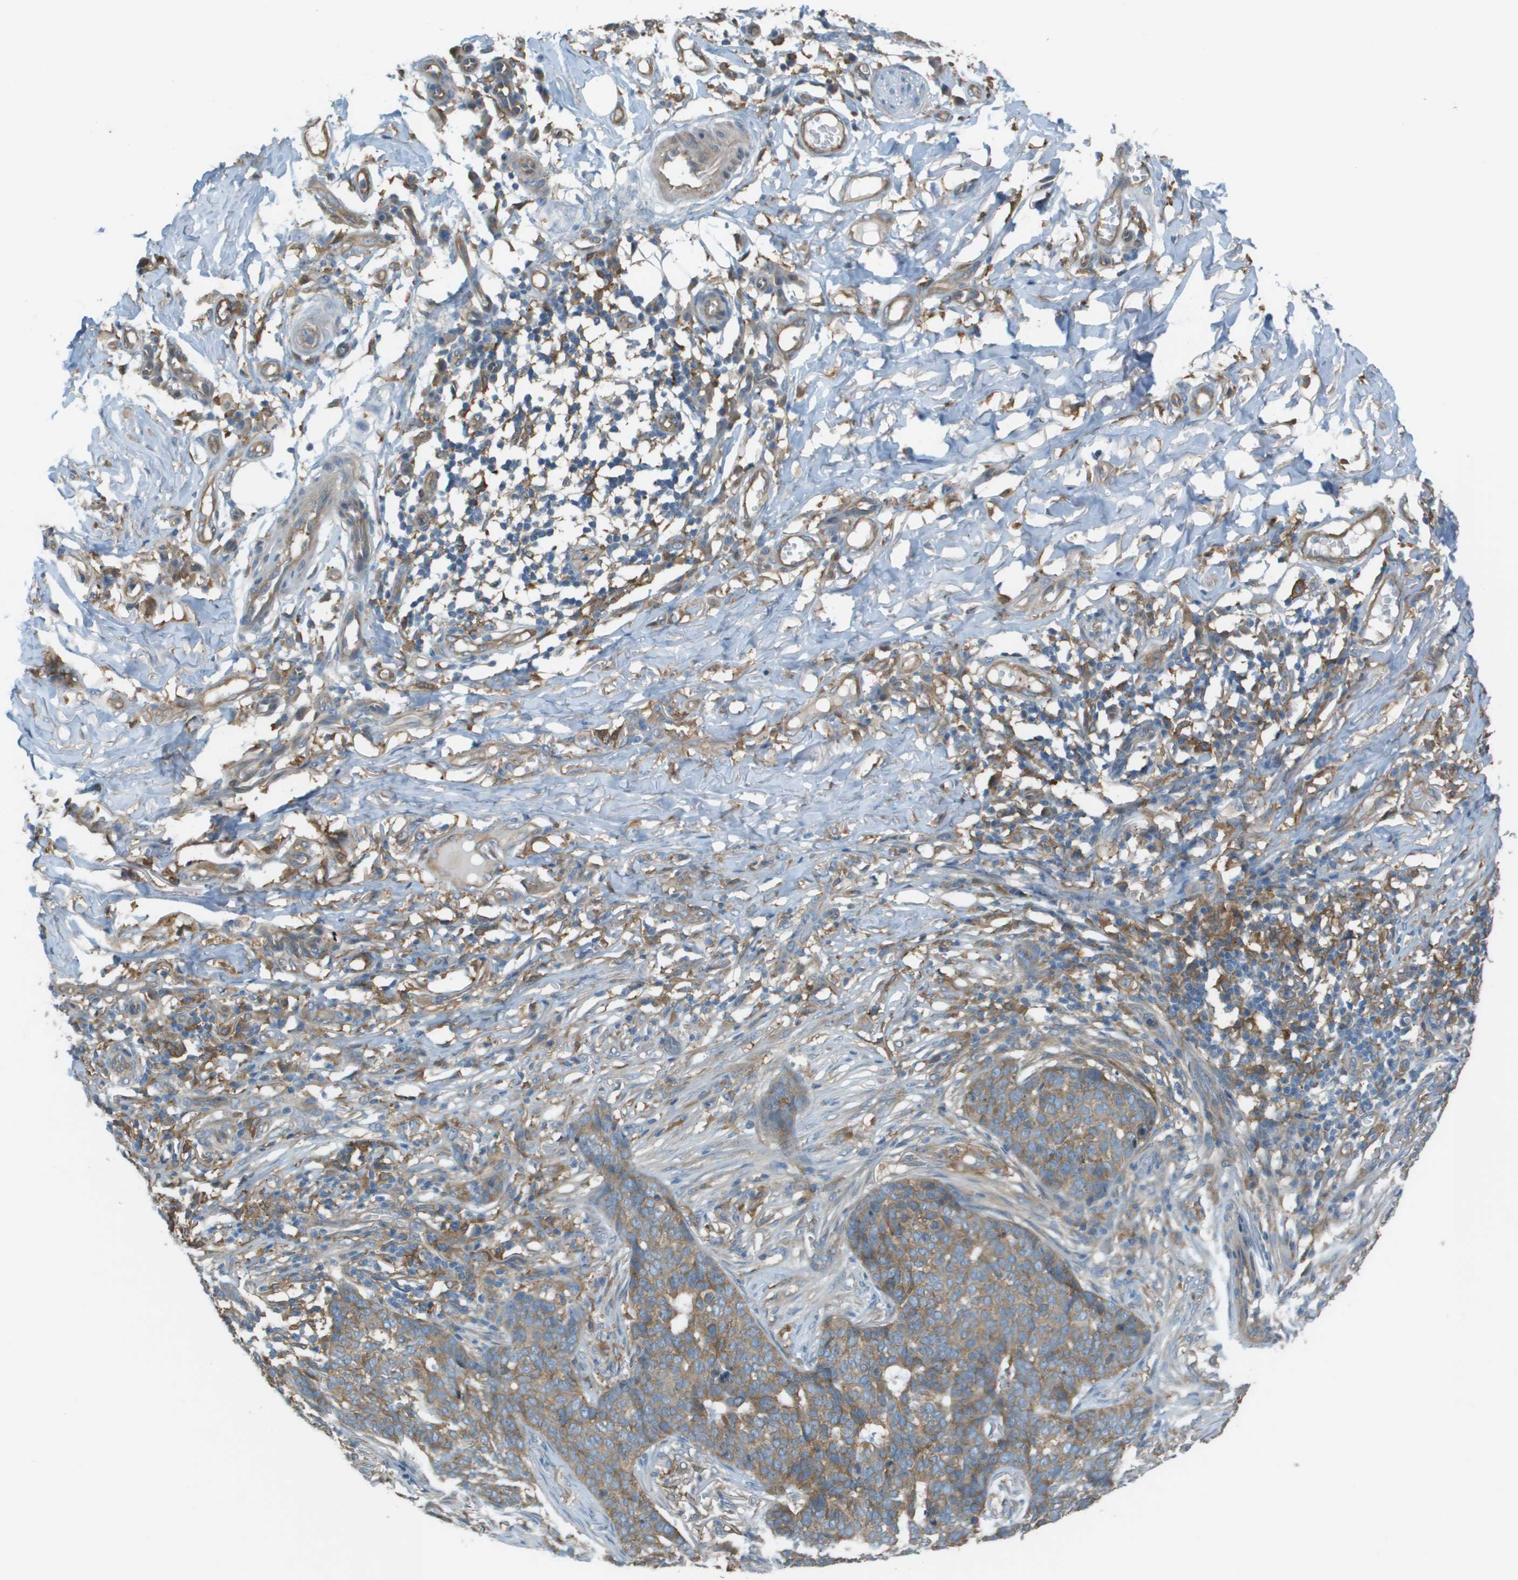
{"staining": {"intensity": "weak", "quantity": ">75%", "location": "cytoplasmic/membranous"}, "tissue": "skin cancer", "cell_type": "Tumor cells", "image_type": "cancer", "snomed": [{"axis": "morphology", "description": "Basal cell carcinoma"}, {"axis": "topography", "description": "Skin"}], "caption": "This histopathology image exhibits IHC staining of skin basal cell carcinoma, with low weak cytoplasmic/membranous positivity in about >75% of tumor cells.", "gene": "CORO1B", "patient": {"sex": "male", "age": 85}}